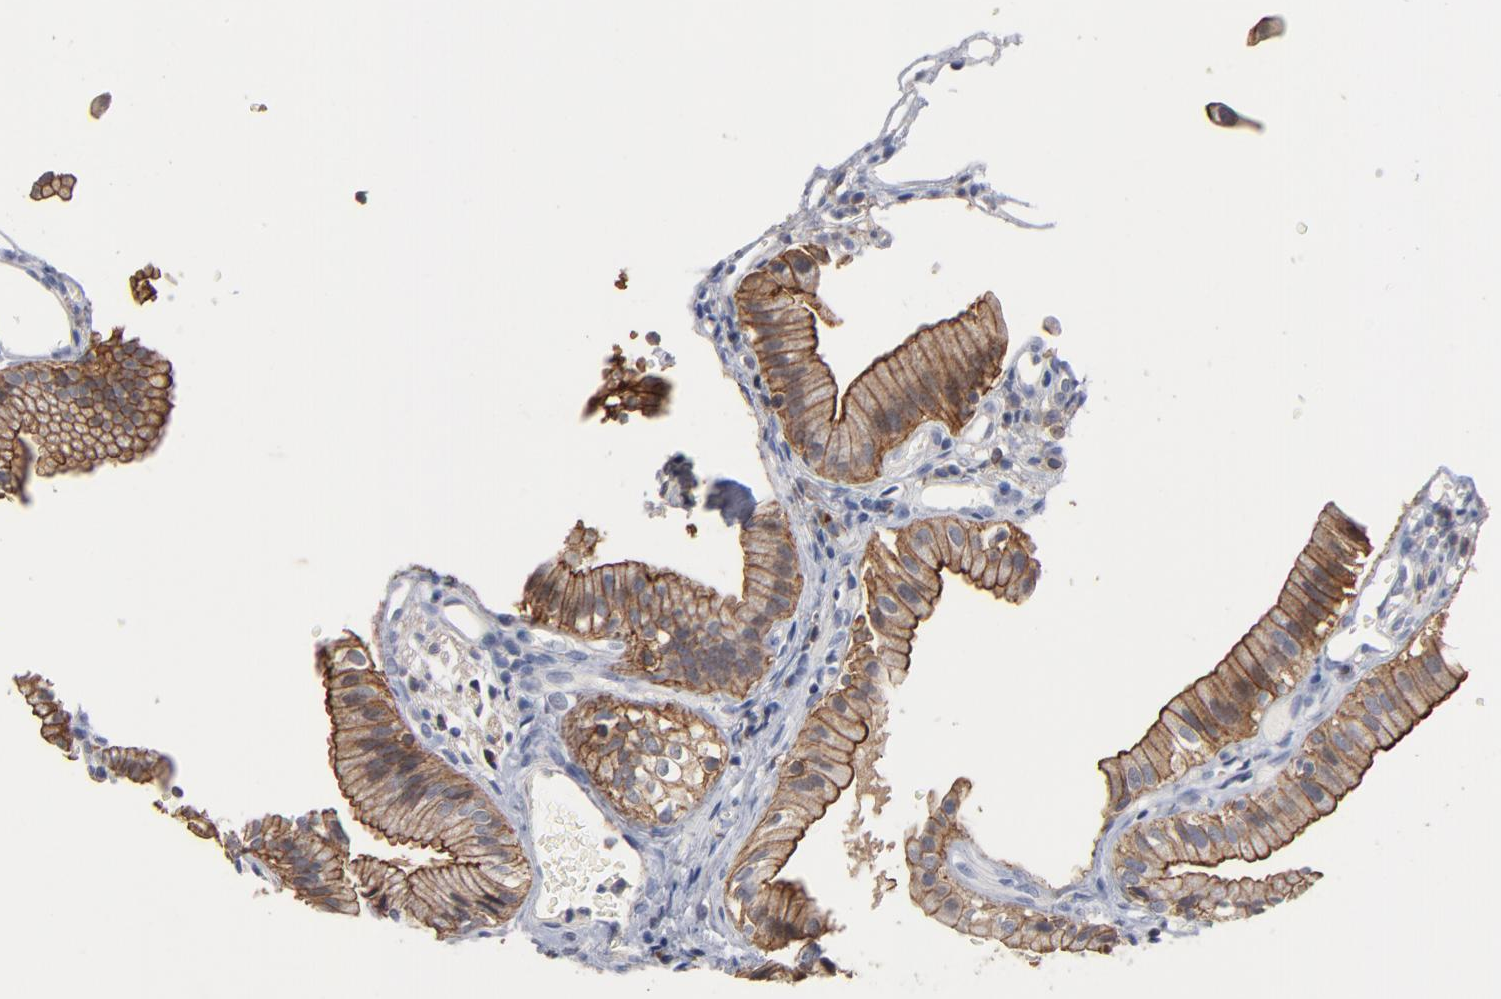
{"staining": {"intensity": "strong", "quantity": ">75%", "location": "cytoplasmic/membranous"}, "tissue": "gallbladder", "cell_type": "Glandular cells", "image_type": "normal", "snomed": [{"axis": "morphology", "description": "Normal tissue, NOS"}, {"axis": "topography", "description": "Gallbladder"}], "caption": "The micrograph exhibits a brown stain indicating the presence of a protein in the cytoplasmic/membranous of glandular cells in gallbladder. The protein of interest is stained brown, and the nuclei are stained in blue (DAB IHC with brightfield microscopy, high magnification).", "gene": "PDLIM2", "patient": {"sex": "male", "age": 65}}